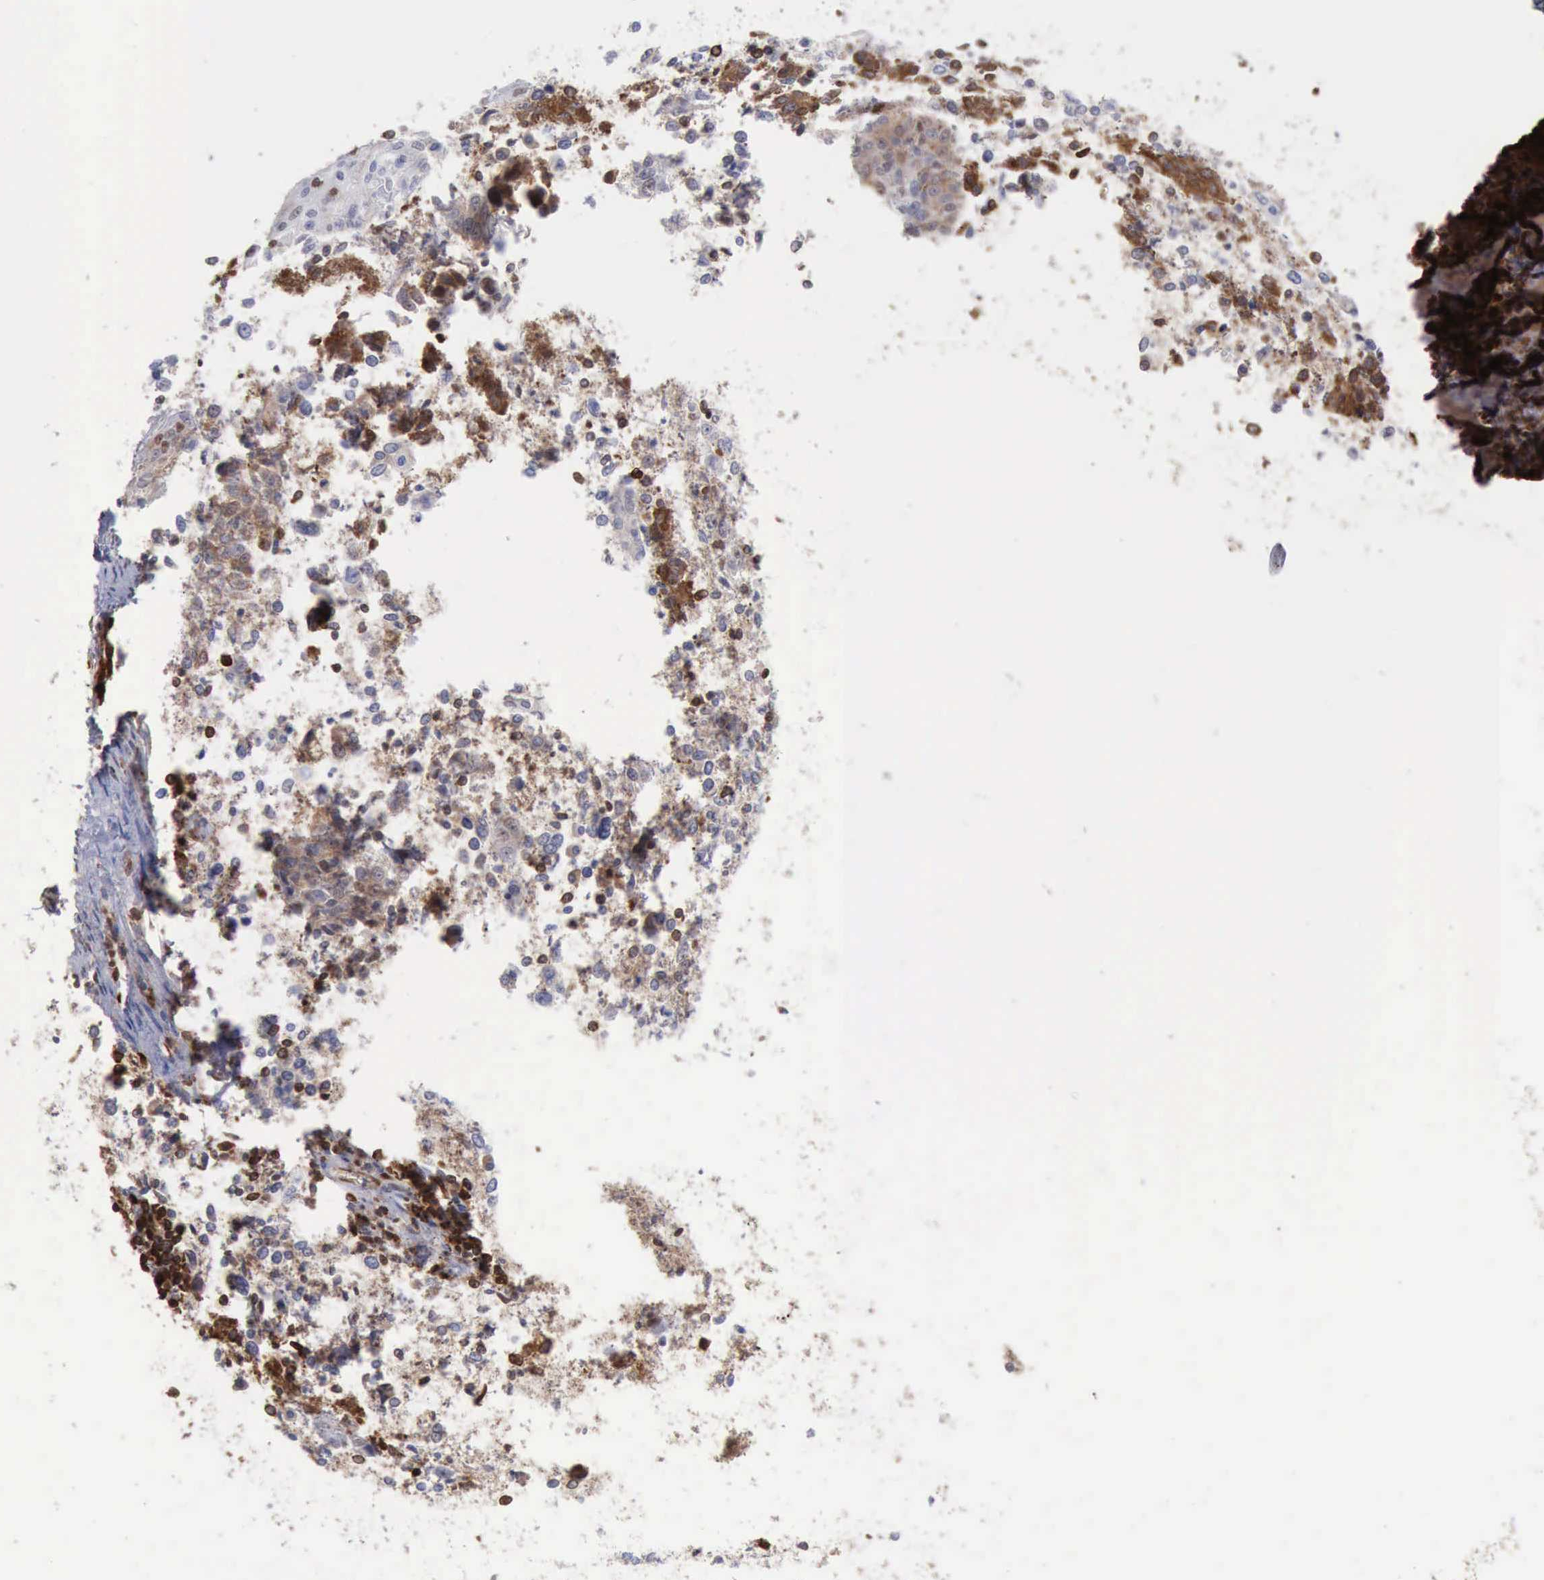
{"staining": {"intensity": "moderate", "quantity": ">75%", "location": "cytoplasmic/membranous"}, "tissue": "cervical cancer", "cell_type": "Tumor cells", "image_type": "cancer", "snomed": [{"axis": "morphology", "description": "Squamous cell carcinoma, NOS"}, {"axis": "topography", "description": "Cervix"}], "caption": "Moderate cytoplasmic/membranous staining for a protein is appreciated in about >75% of tumor cells of cervical squamous cell carcinoma using IHC.", "gene": "PDCD4", "patient": {"sex": "female", "age": 33}}